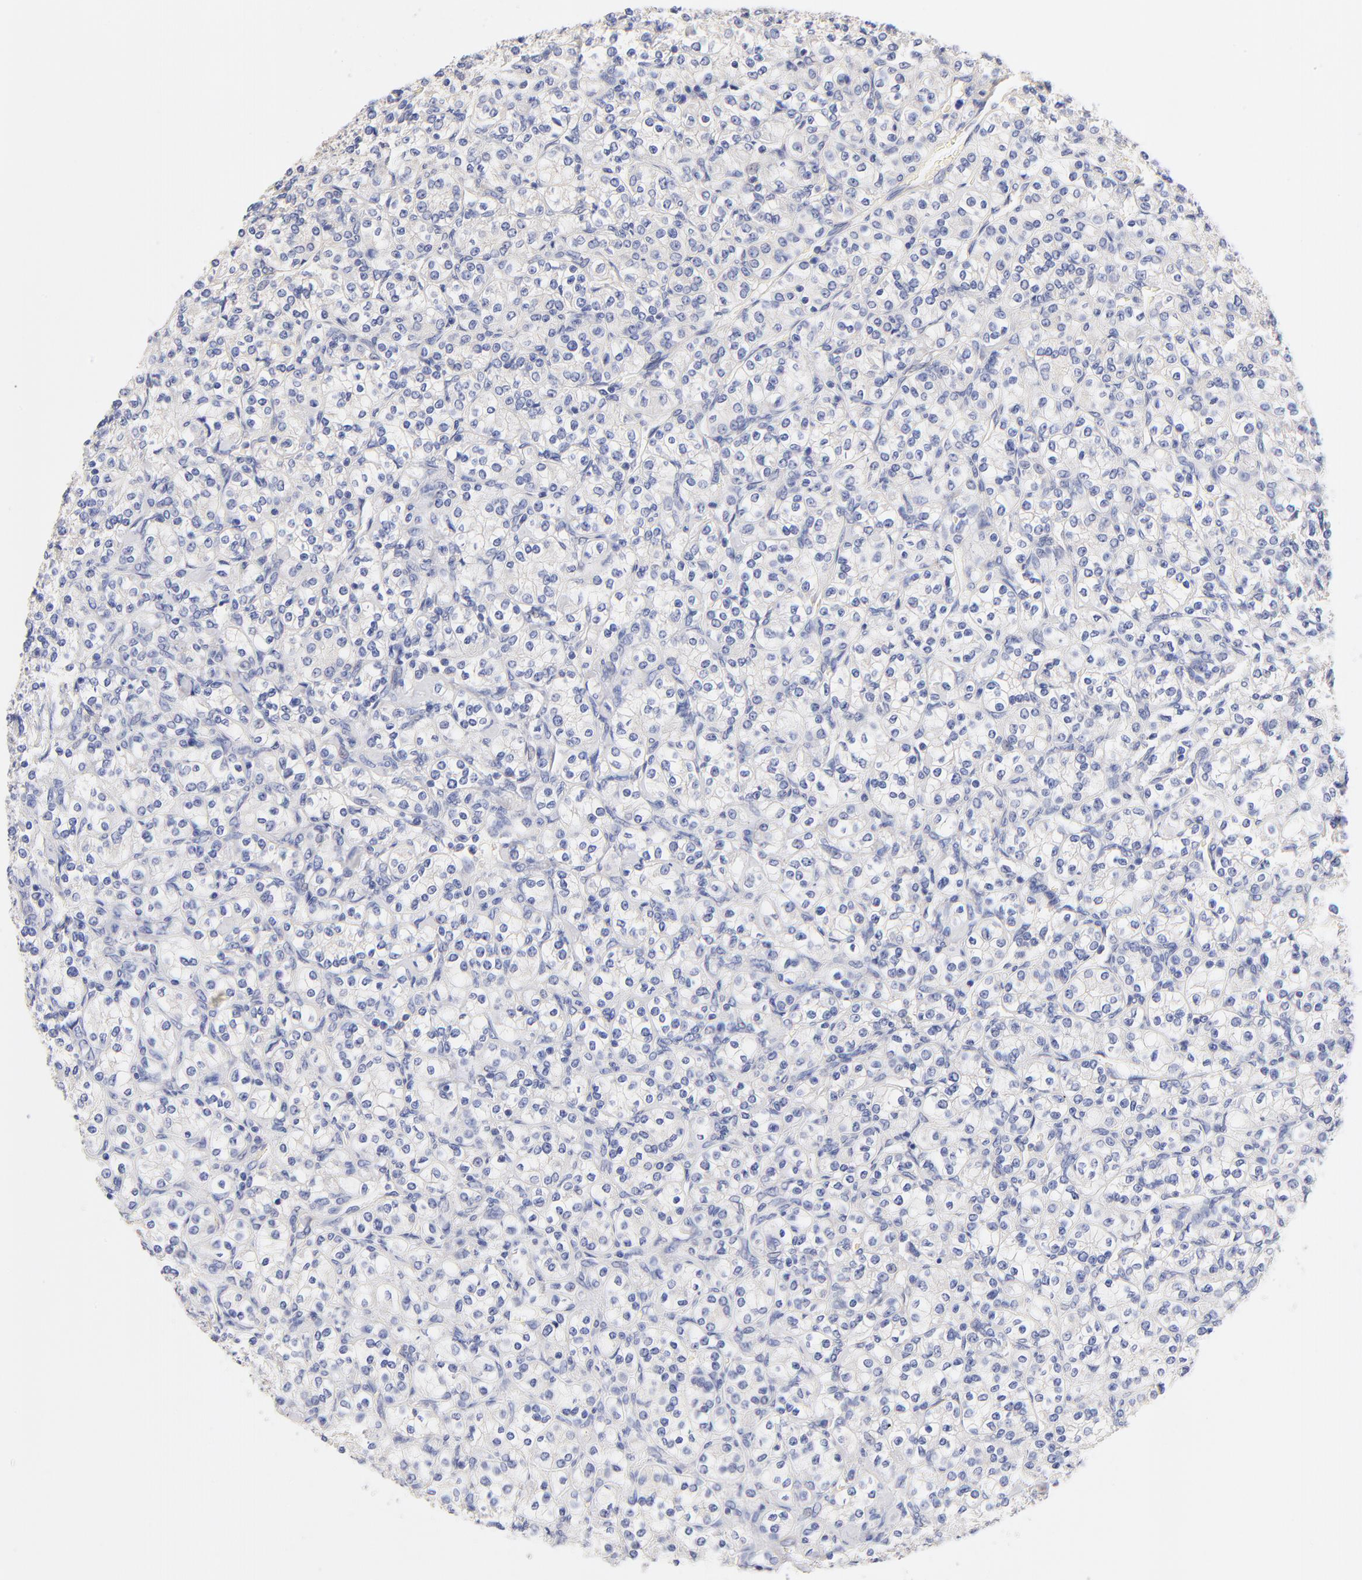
{"staining": {"intensity": "negative", "quantity": "none", "location": "none"}, "tissue": "renal cancer", "cell_type": "Tumor cells", "image_type": "cancer", "snomed": [{"axis": "morphology", "description": "Adenocarcinoma, NOS"}, {"axis": "topography", "description": "Kidney"}], "caption": "This histopathology image is of renal cancer stained with IHC to label a protein in brown with the nuclei are counter-stained blue. There is no expression in tumor cells. Brightfield microscopy of immunohistochemistry (IHC) stained with DAB (brown) and hematoxylin (blue), captured at high magnification.", "gene": "HS3ST1", "patient": {"sex": "male", "age": 77}}